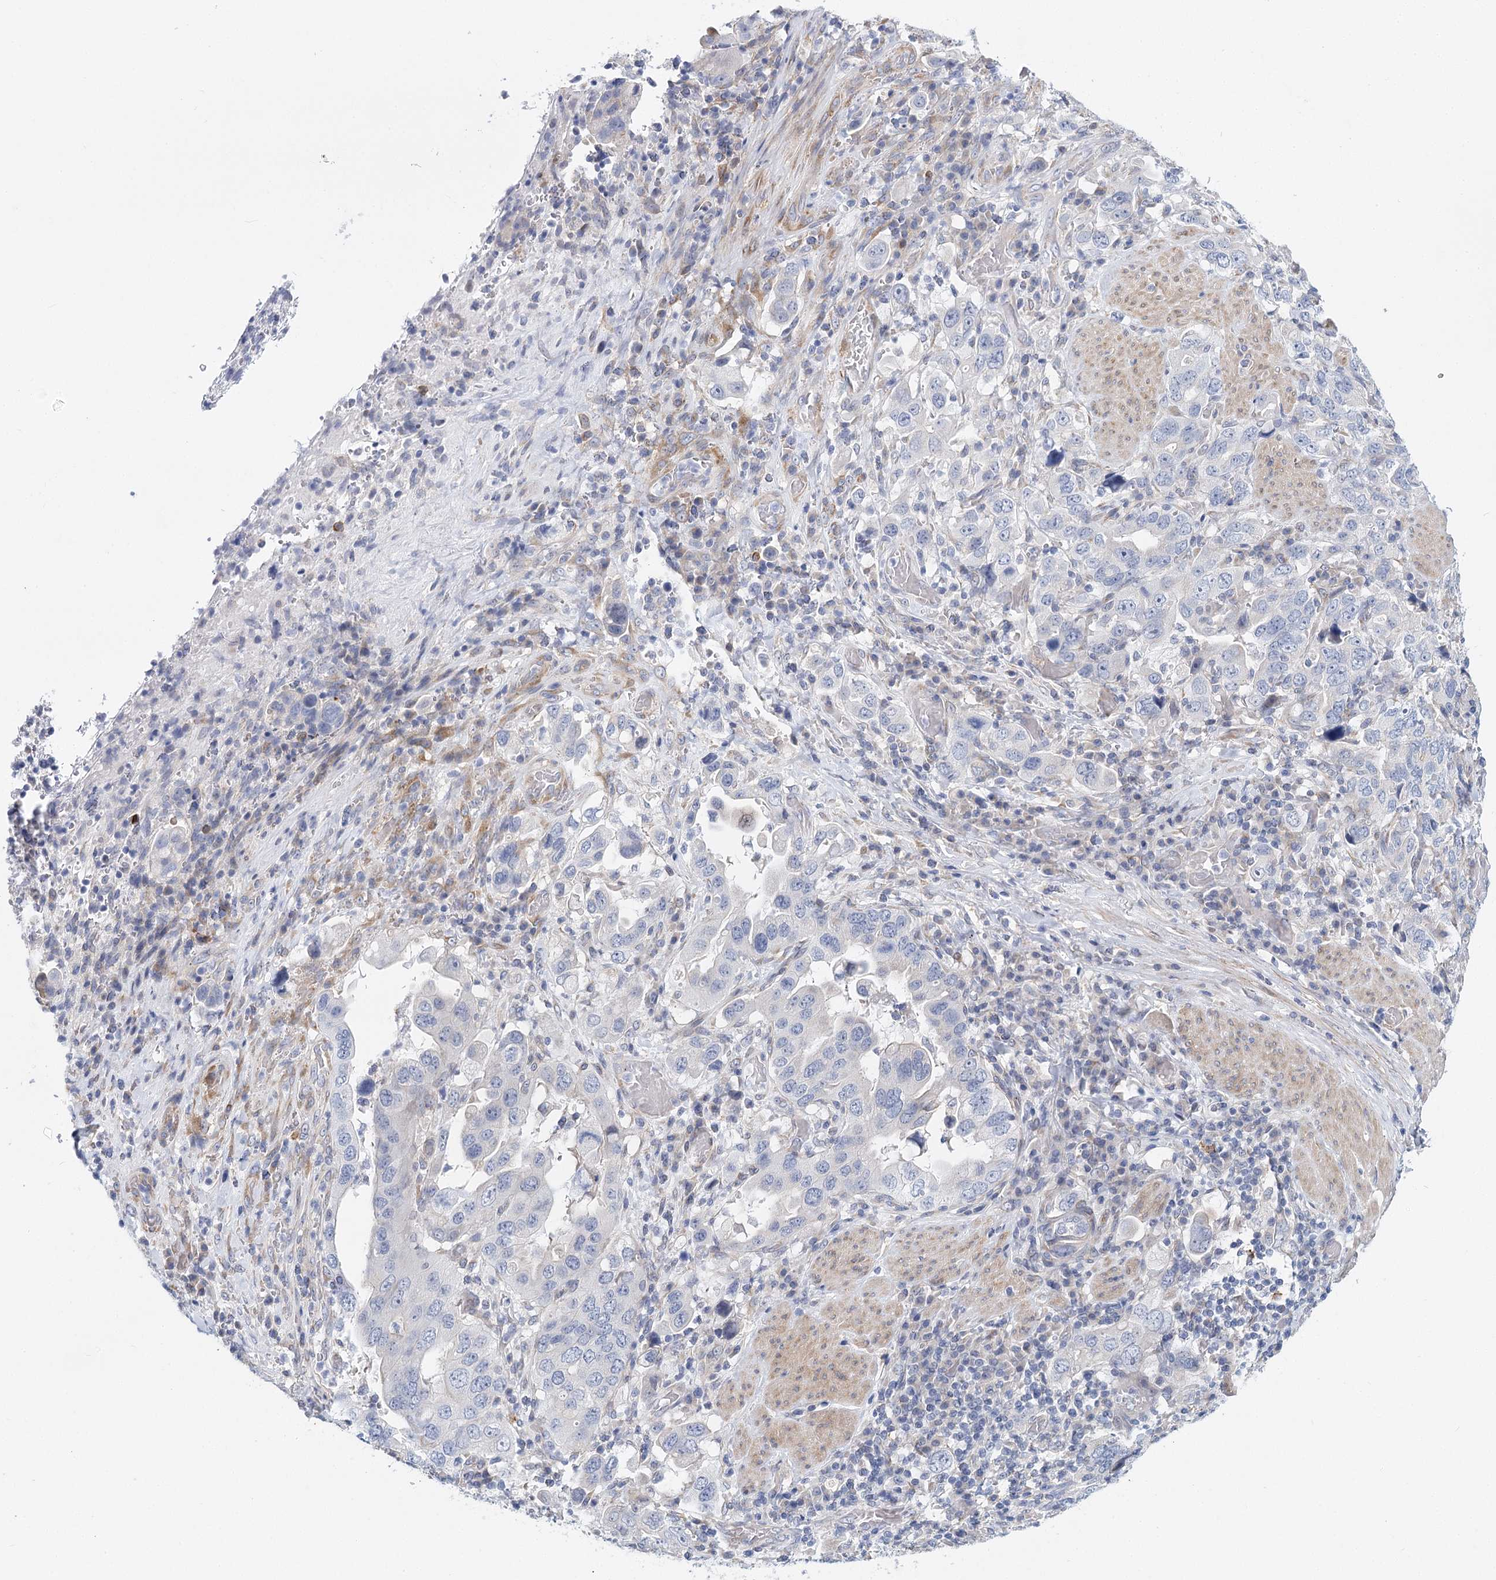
{"staining": {"intensity": "negative", "quantity": "none", "location": "none"}, "tissue": "stomach cancer", "cell_type": "Tumor cells", "image_type": "cancer", "snomed": [{"axis": "morphology", "description": "Adenocarcinoma, NOS"}, {"axis": "topography", "description": "Stomach, upper"}], "caption": "The micrograph displays no staining of tumor cells in stomach adenocarcinoma.", "gene": "TEX12", "patient": {"sex": "male", "age": 62}}